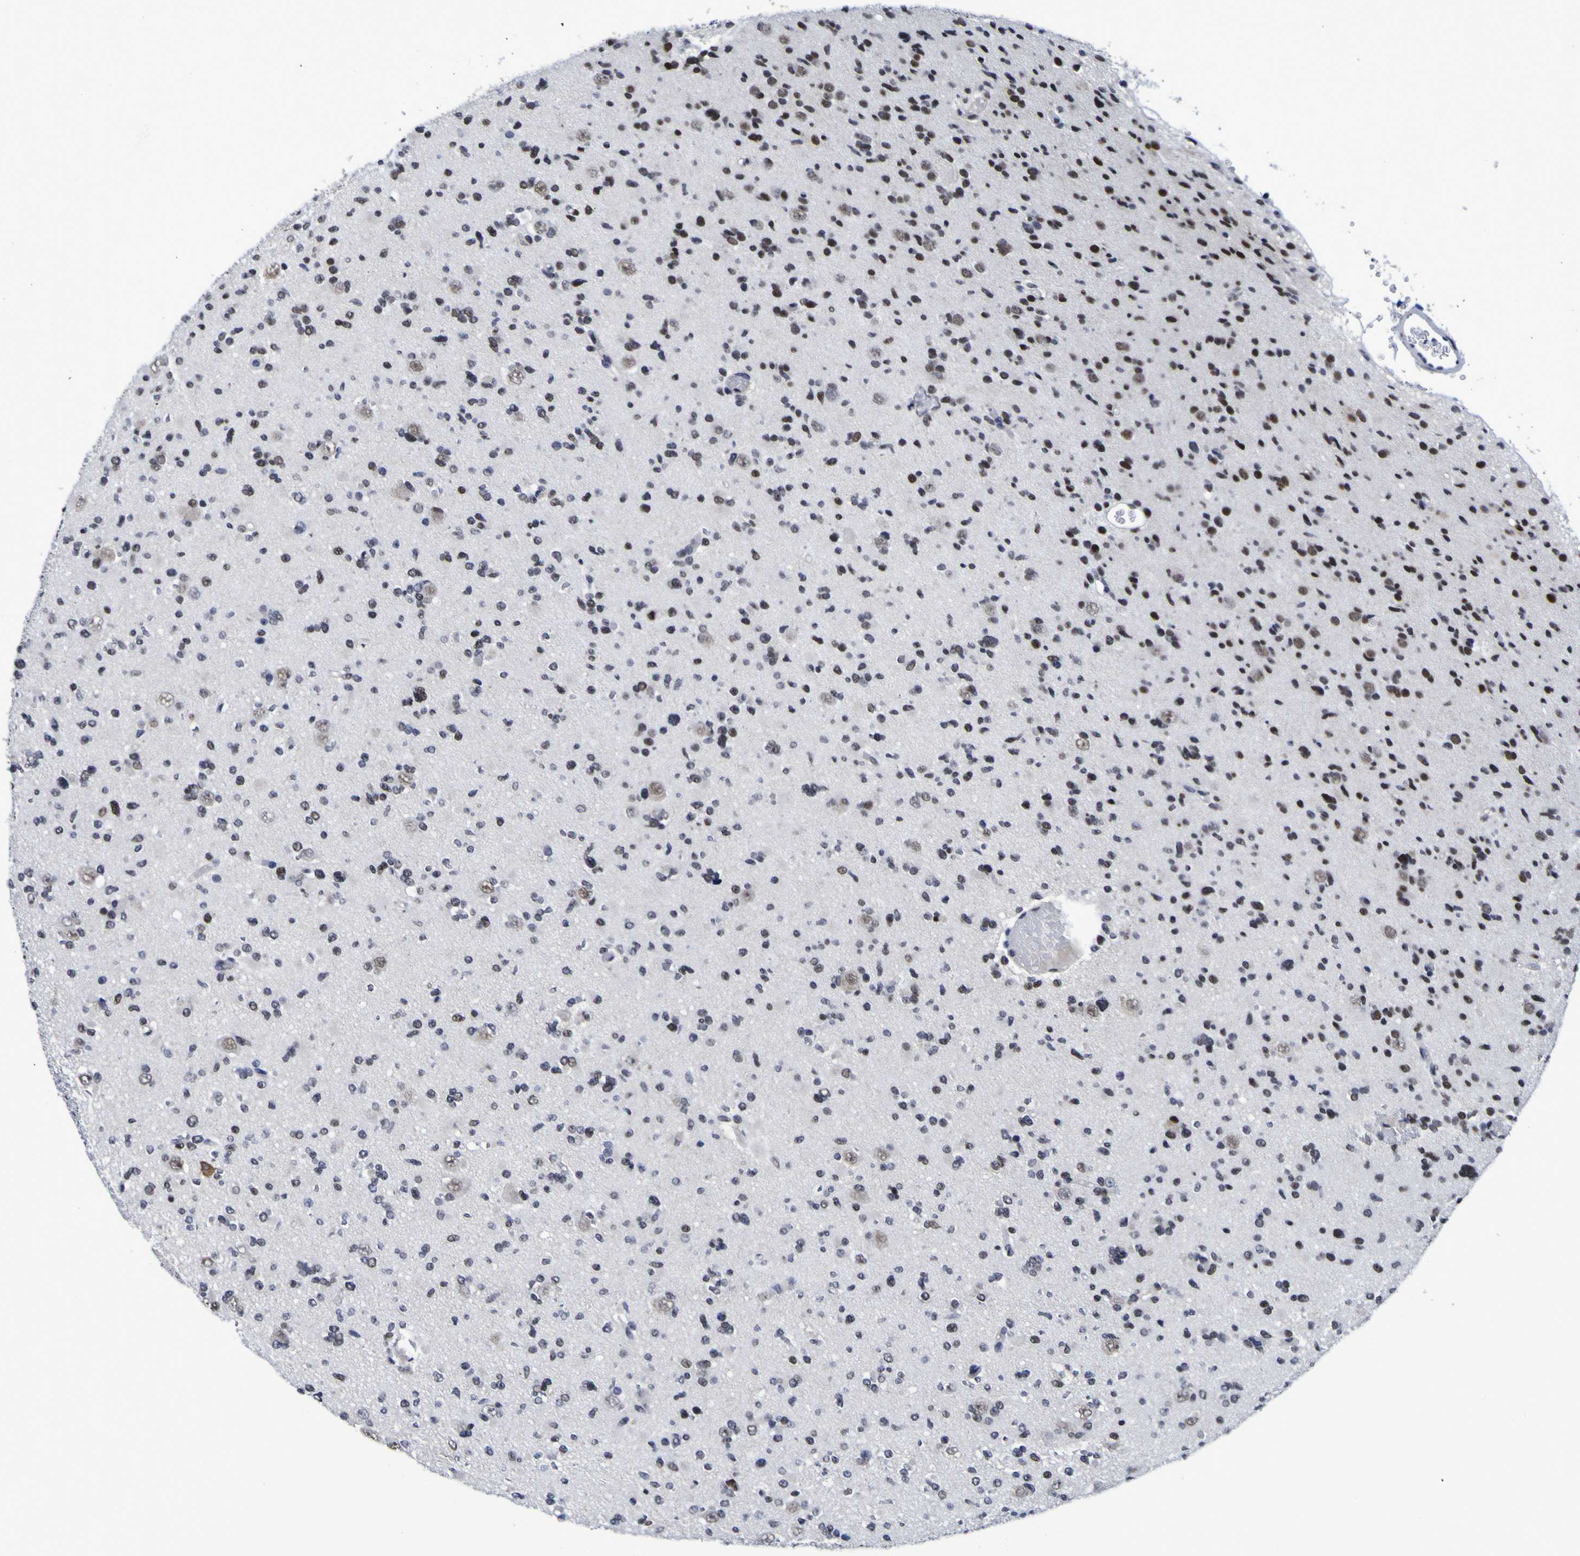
{"staining": {"intensity": "strong", "quantity": ">75%", "location": "nuclear"}, "tissue": "glioma", "cell_type": "Tumor cells", "image_type": "cancer", "snomed": [{"axis": "morphology", "description": "Glioma, malignant, Low grade"}, {"axis": "topography", "description": "Brain"}], "caption": "Tumor cells show high levels of strong nuclear positivity in about >75% of cells in malignant glioma (low-grade).", "gene": "MBD3", "patient": {"sex": "female", "age": 22}}